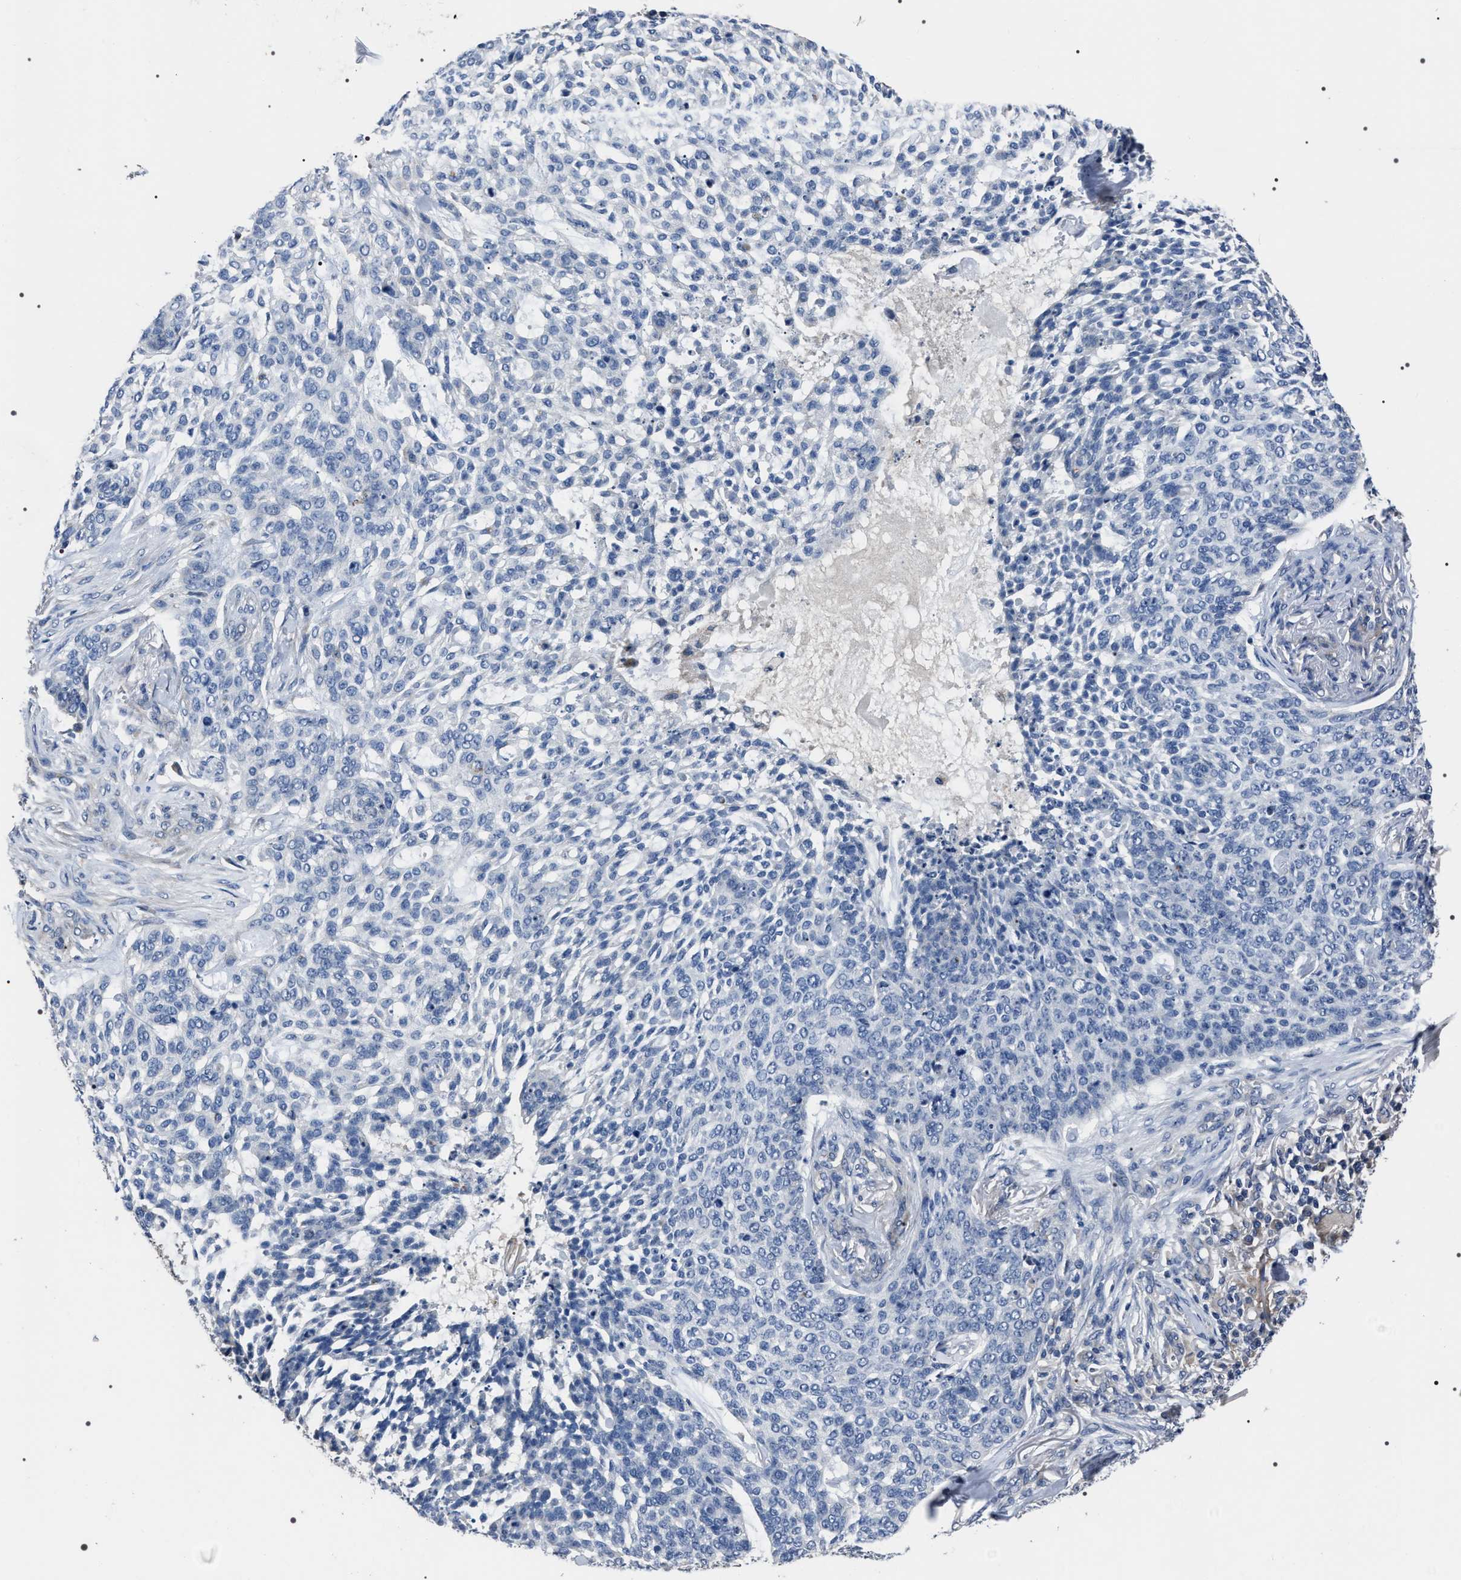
{"staining": {"intensity": "negative", "quantity": "none", "location": "none"}, "tissue": "skin cancer", "cell_type": "Tumor cells", "image_type": "cancer", "snomed": [{"axis": "morphology", "description": "Basal cell carcinoma"}, {"axis": "topography", "description": "Skin"}], "caption": "Skin cancer was stained to show a protein in brown. There is no significant staining in tumor cells.", "gene": "TRIM54", "patient": {"sex": "female", "age": 64}}